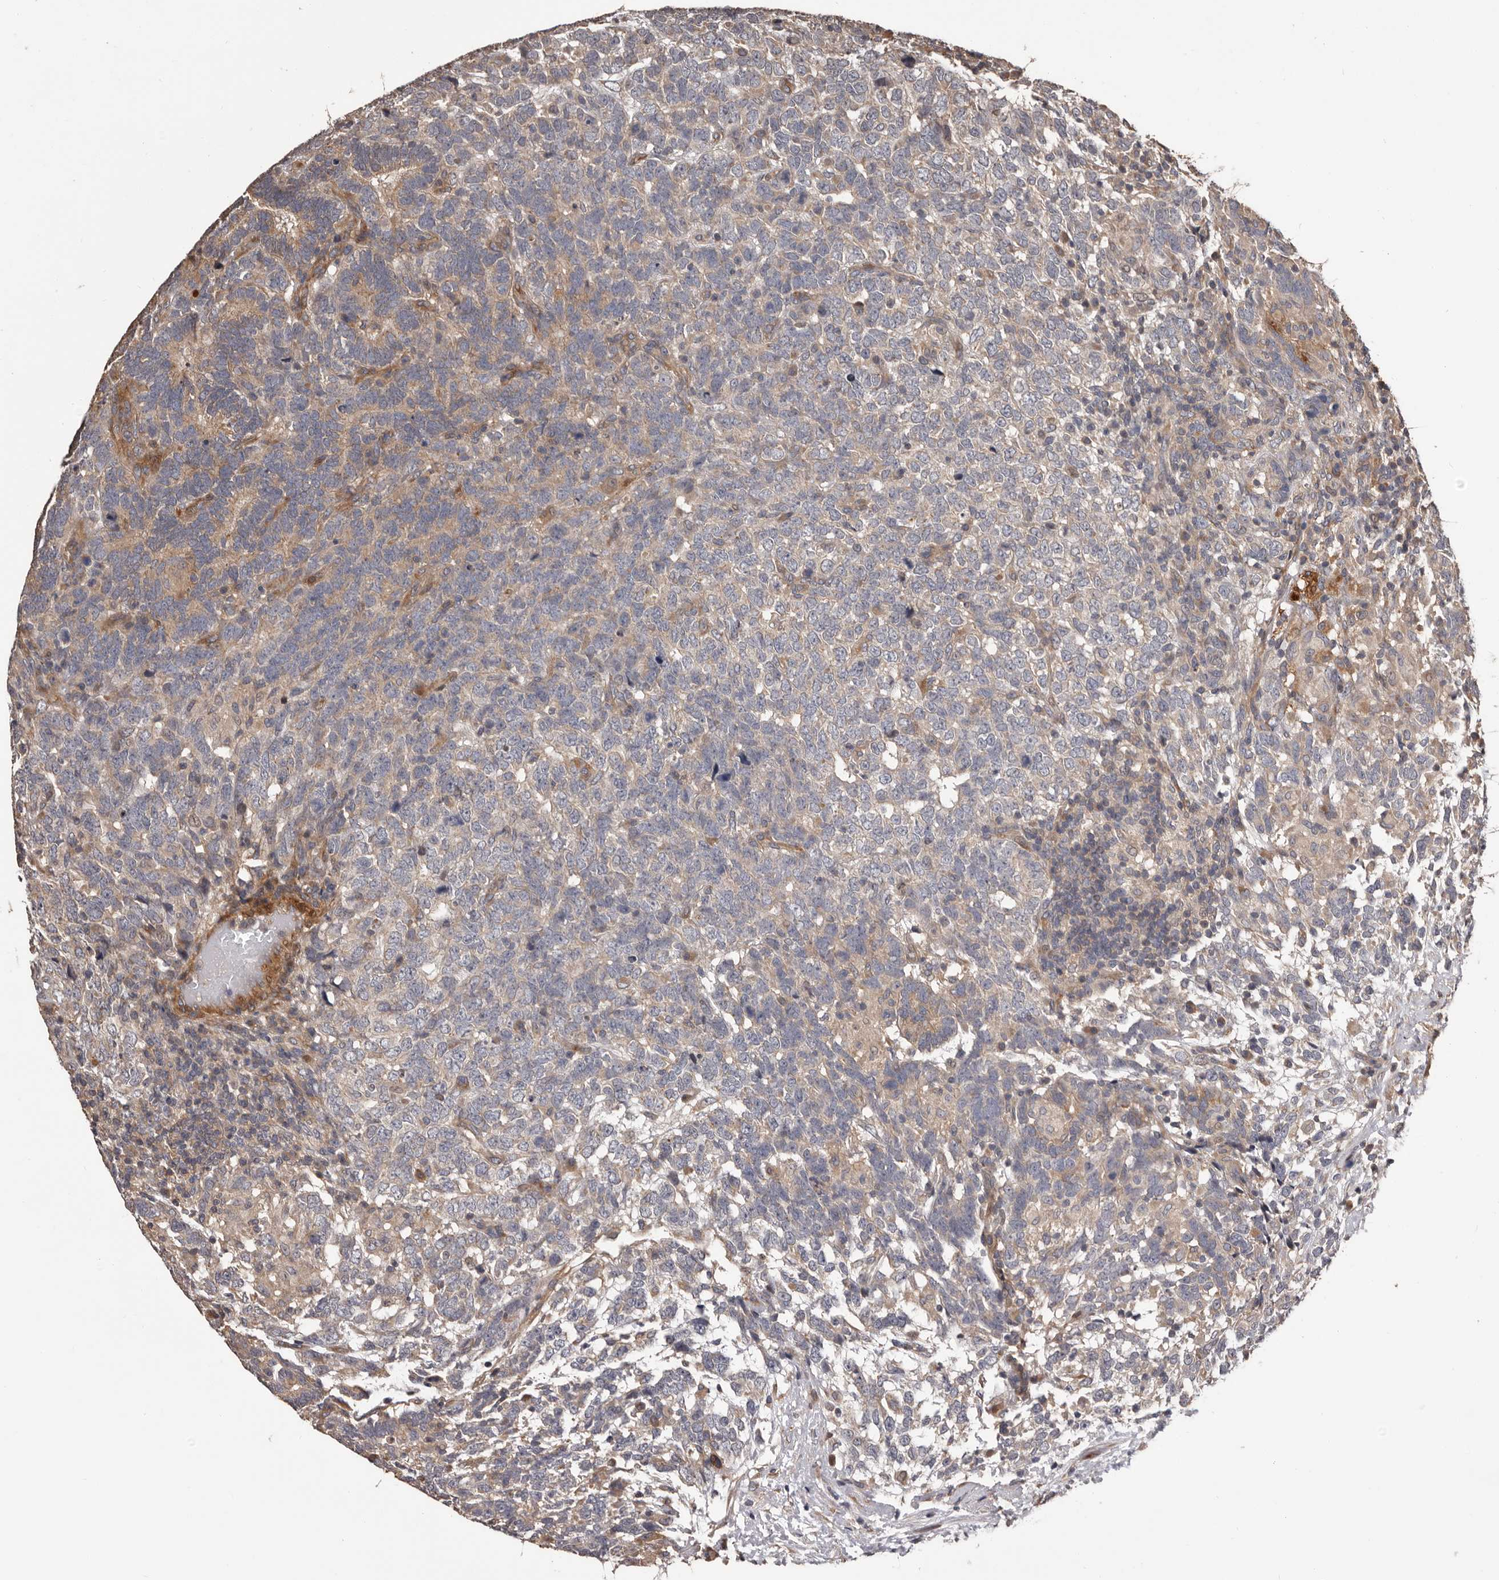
{"staining": {"intensity": "weak", "quantity": "25%-75%", "location": "cytoplasmic/membranous"}, "tissue": "testis cancer", "cell_type": "Tumor cells", "image_type": "cancer", "snomed": [{"axis": "morphology", "description": "Carcinoma, Embryonal, NOS"}, {"axis": "topography", "description": "Testis"}], "caption": "Testis embryonal carcinoma stained for a protein displays weak cytoplasmic/membranous positivity in tumor cells. Ihc stains the protein in brown and the nuclei are stained blue.", "gene": "ADAMTS2", "patient": {"sex": "male", "age": 26}}